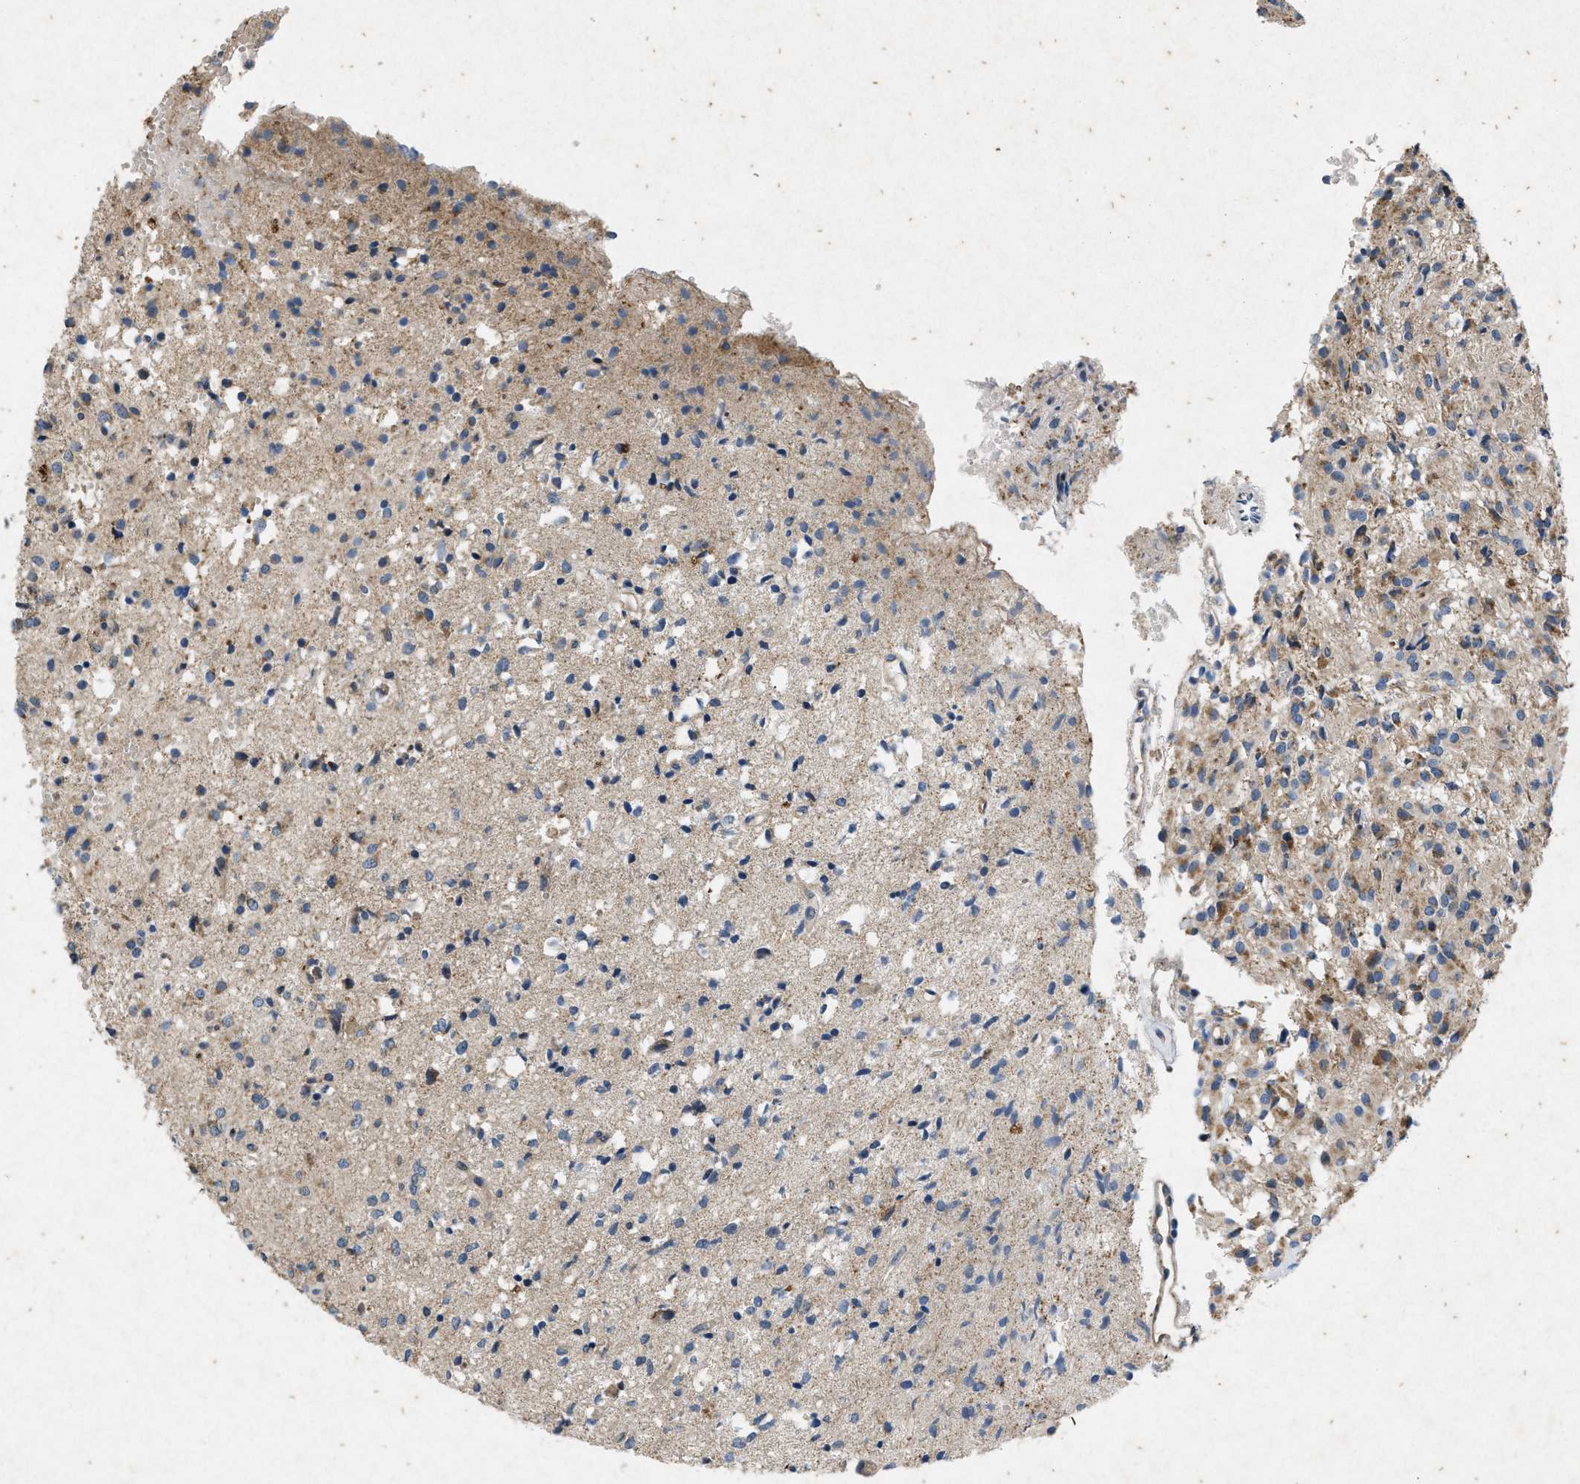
{"staining": {"intensity": "moderate", "quantity": "<25%", "location": "cytoplasmic/membranous"}, "tissue": "glioma", "cell_type": "Tumor cells", "image_type": "cancer", "snomed": [{"axis": "morphology", "description": "Glioma, malignant, High grade"}, {"axis": "topography", "description": "Brain"}], "caption": "A brown stain labels moderate cytoplasmic/membranous positivity of a protein in malignant glioma (high-grade) tumor cells.", "gene": "PRKG2", "patient": {"sex": "female", "age": 59}}